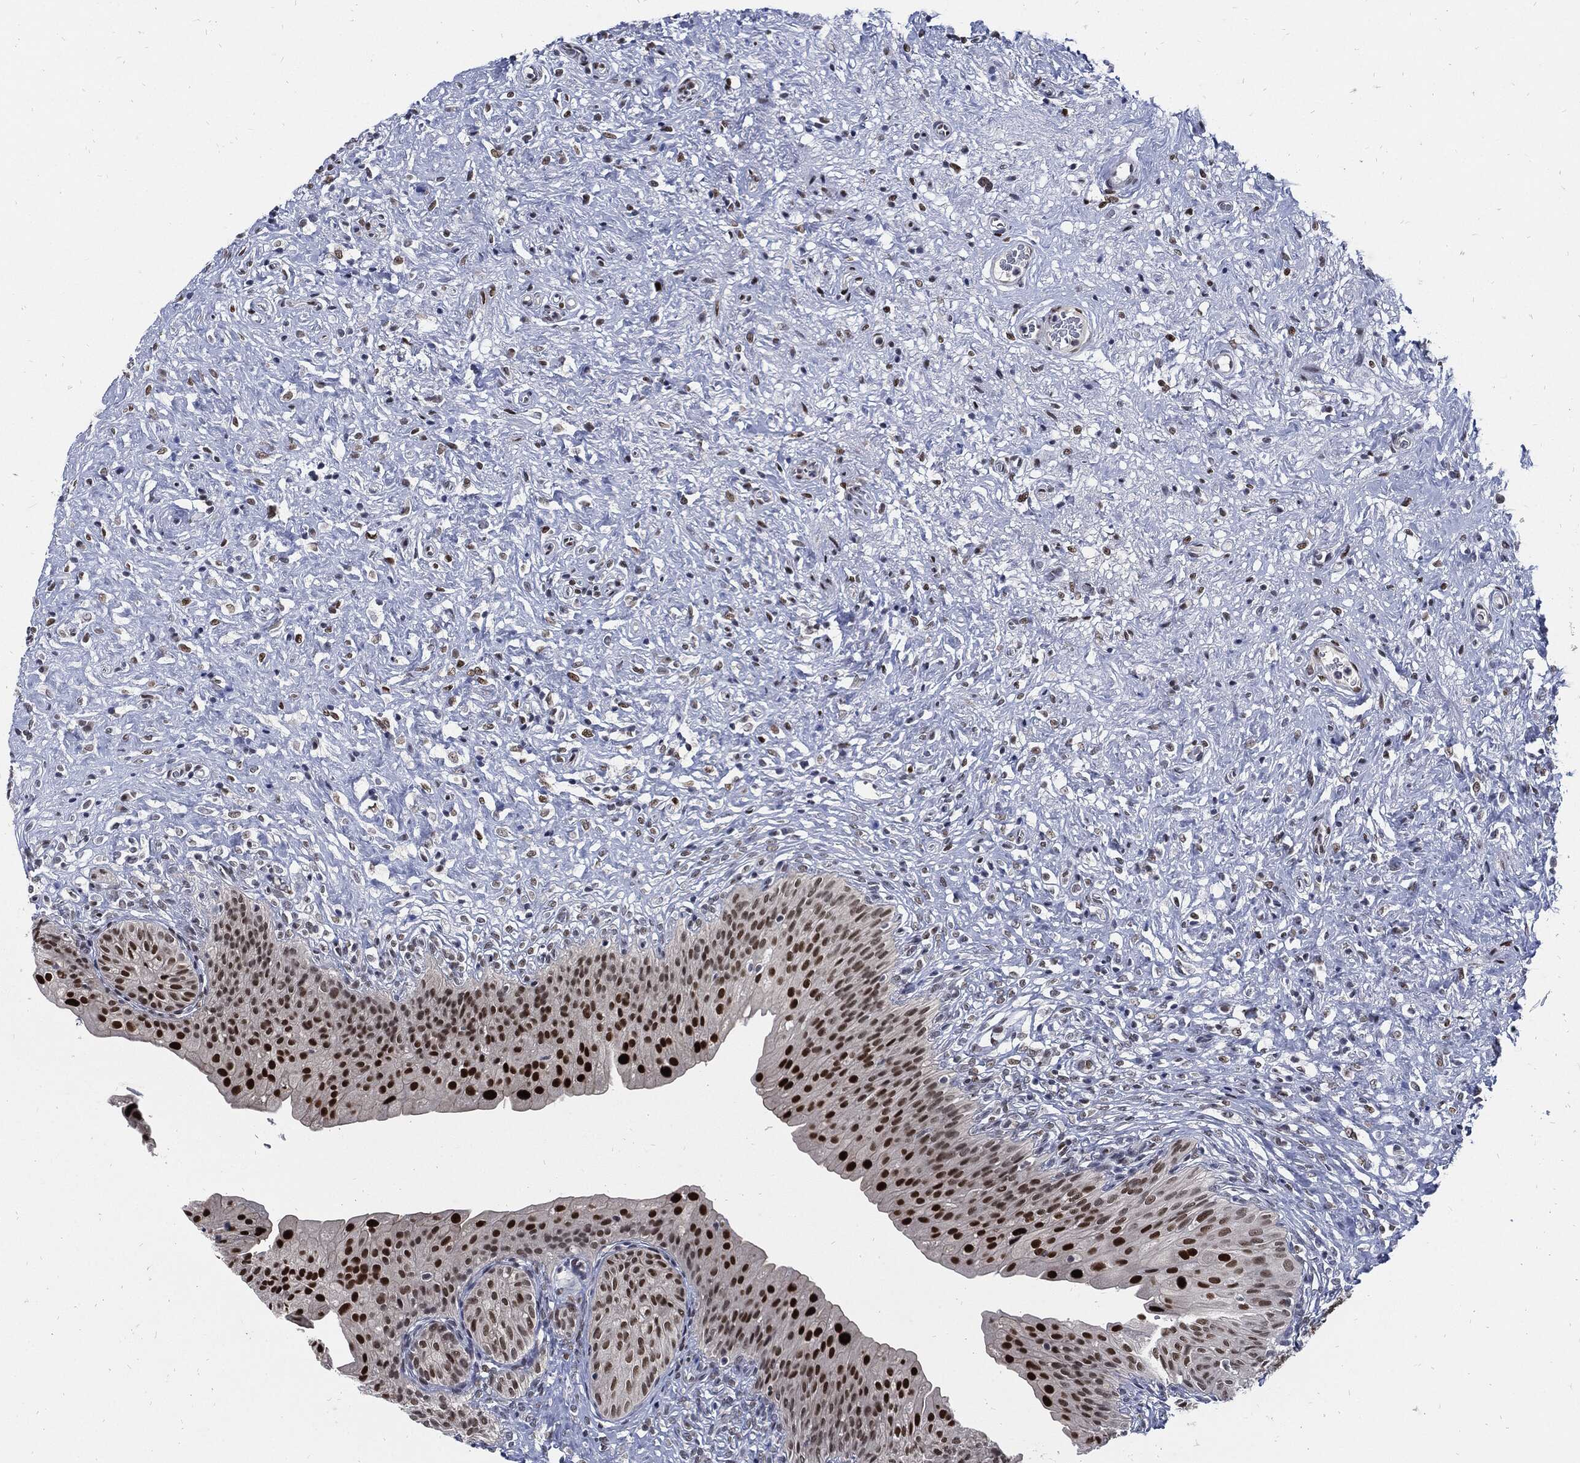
{"staining": {"intensity": "strong", "quantity": ">75%", "location": "nuclear"}, "tissue": "urinary bladder", "cell_type": "Urothelial cells", "image_type": "normal", "snomed": [{"axis": "morphology", "description": "Normal tissue, NOS"}, {"axis": "topography", "description": "Urinary bladder"}], "caption": "Brown immunohistochemical staining in benign human urinary bladder exhibits strong nuclear positivity in about >75% of urothelial cells. The staining was performed using DAB, with brown indicating positive protein expression. Nuclei are stained blue with hematoxylin.", "gene": "NBN", "patient": {"sex": "male", "age": 46}}